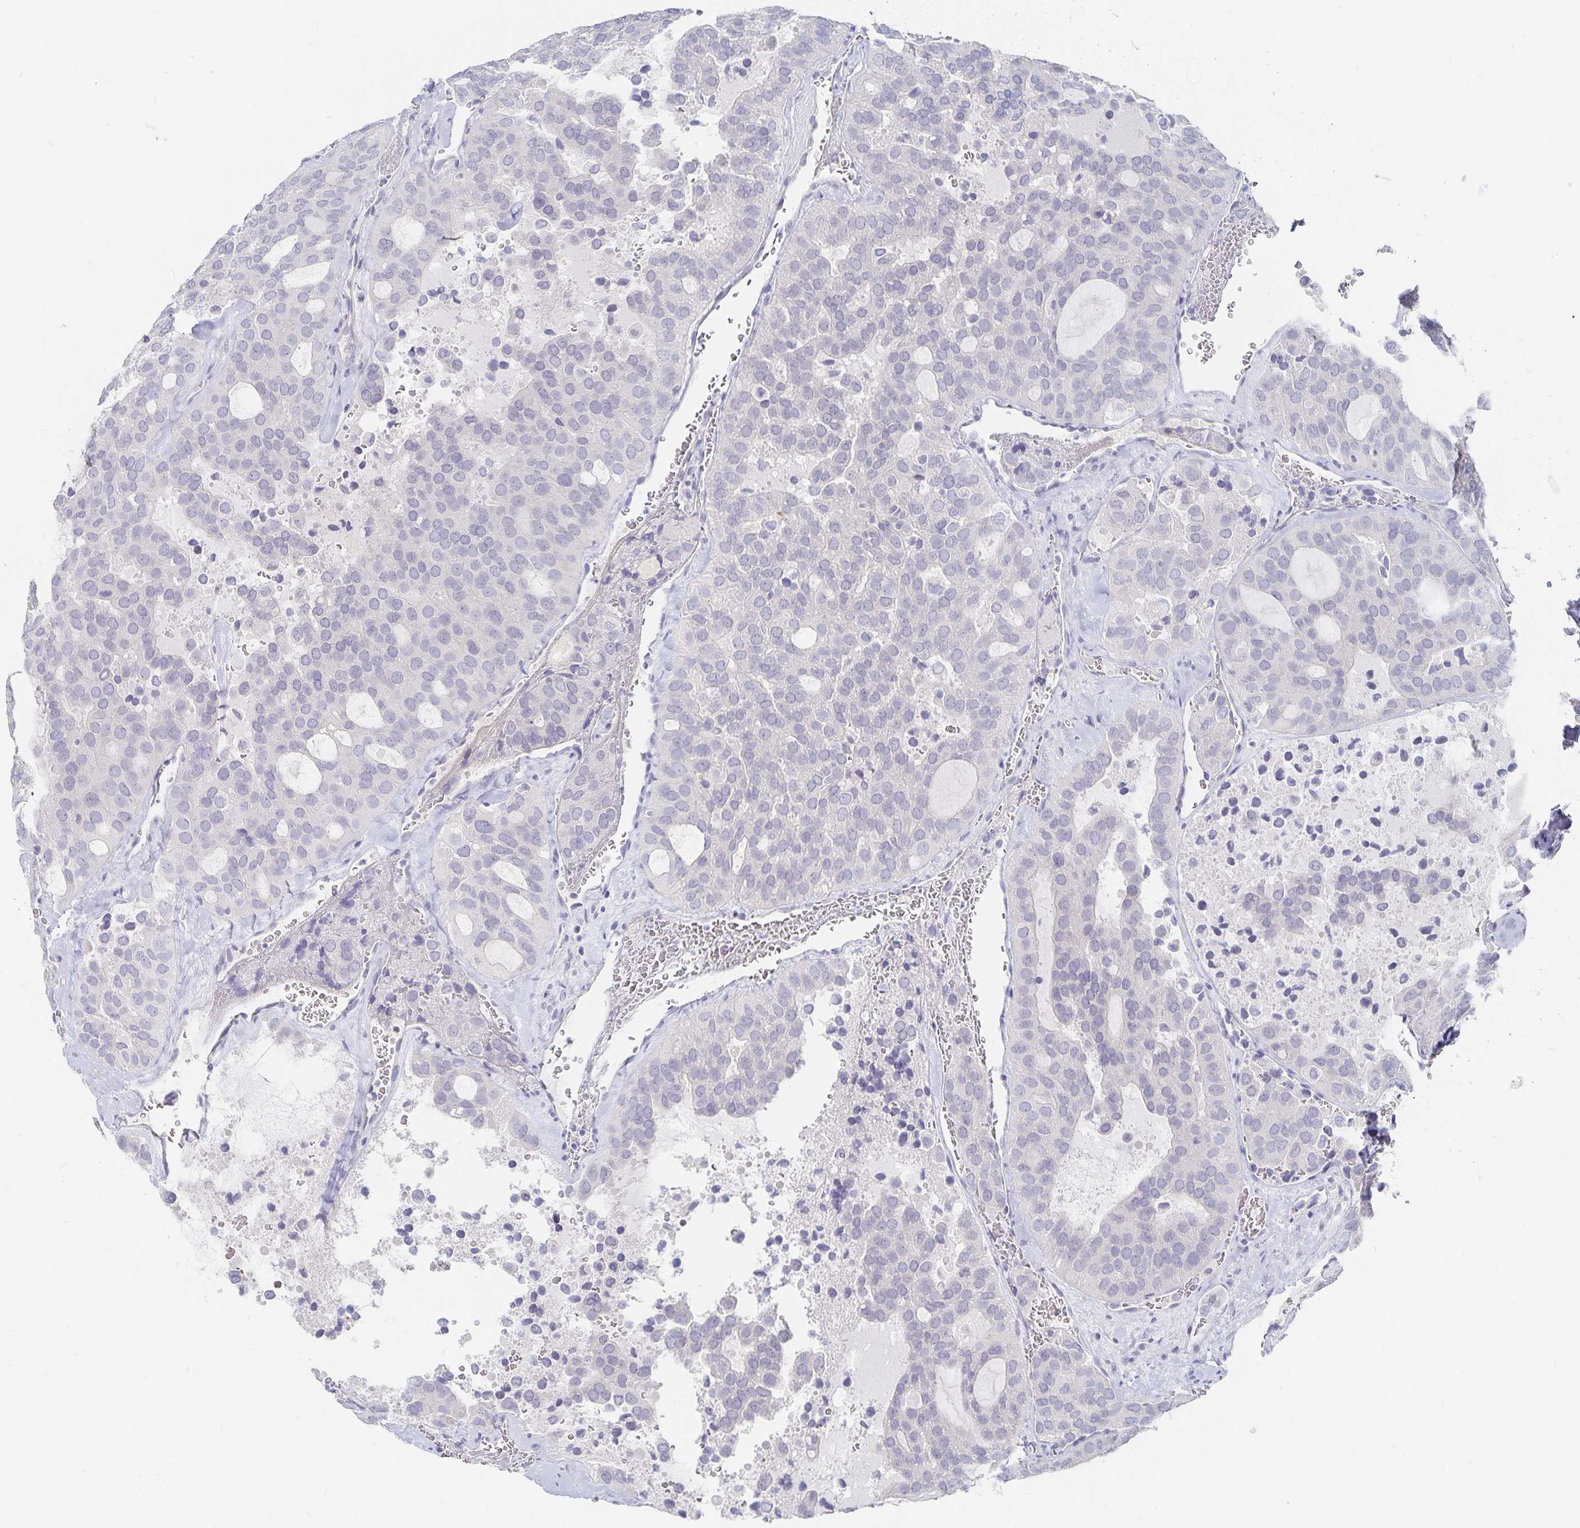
{"staining": {"intensity": "negative", "quantity": "none", "location": "none"}, "tissue": "thyroid cancer", "cell_type": "Tumor cells", "image_type": "cancer", "snomed": [{"axis": "morphology", "description": "Follicular adenoma carcinoma, NOS"}, {"axis": "topography", "description": "Thyroid gland"}], "caption": "Immunohistochemistry (IHC) image of thyroid follicular adenoma carcinoma stained for a protein (brown), which displays no staining in tumor cells.", "gene": "DNAH9", "patient": {"sex": "male", "age": 75}}